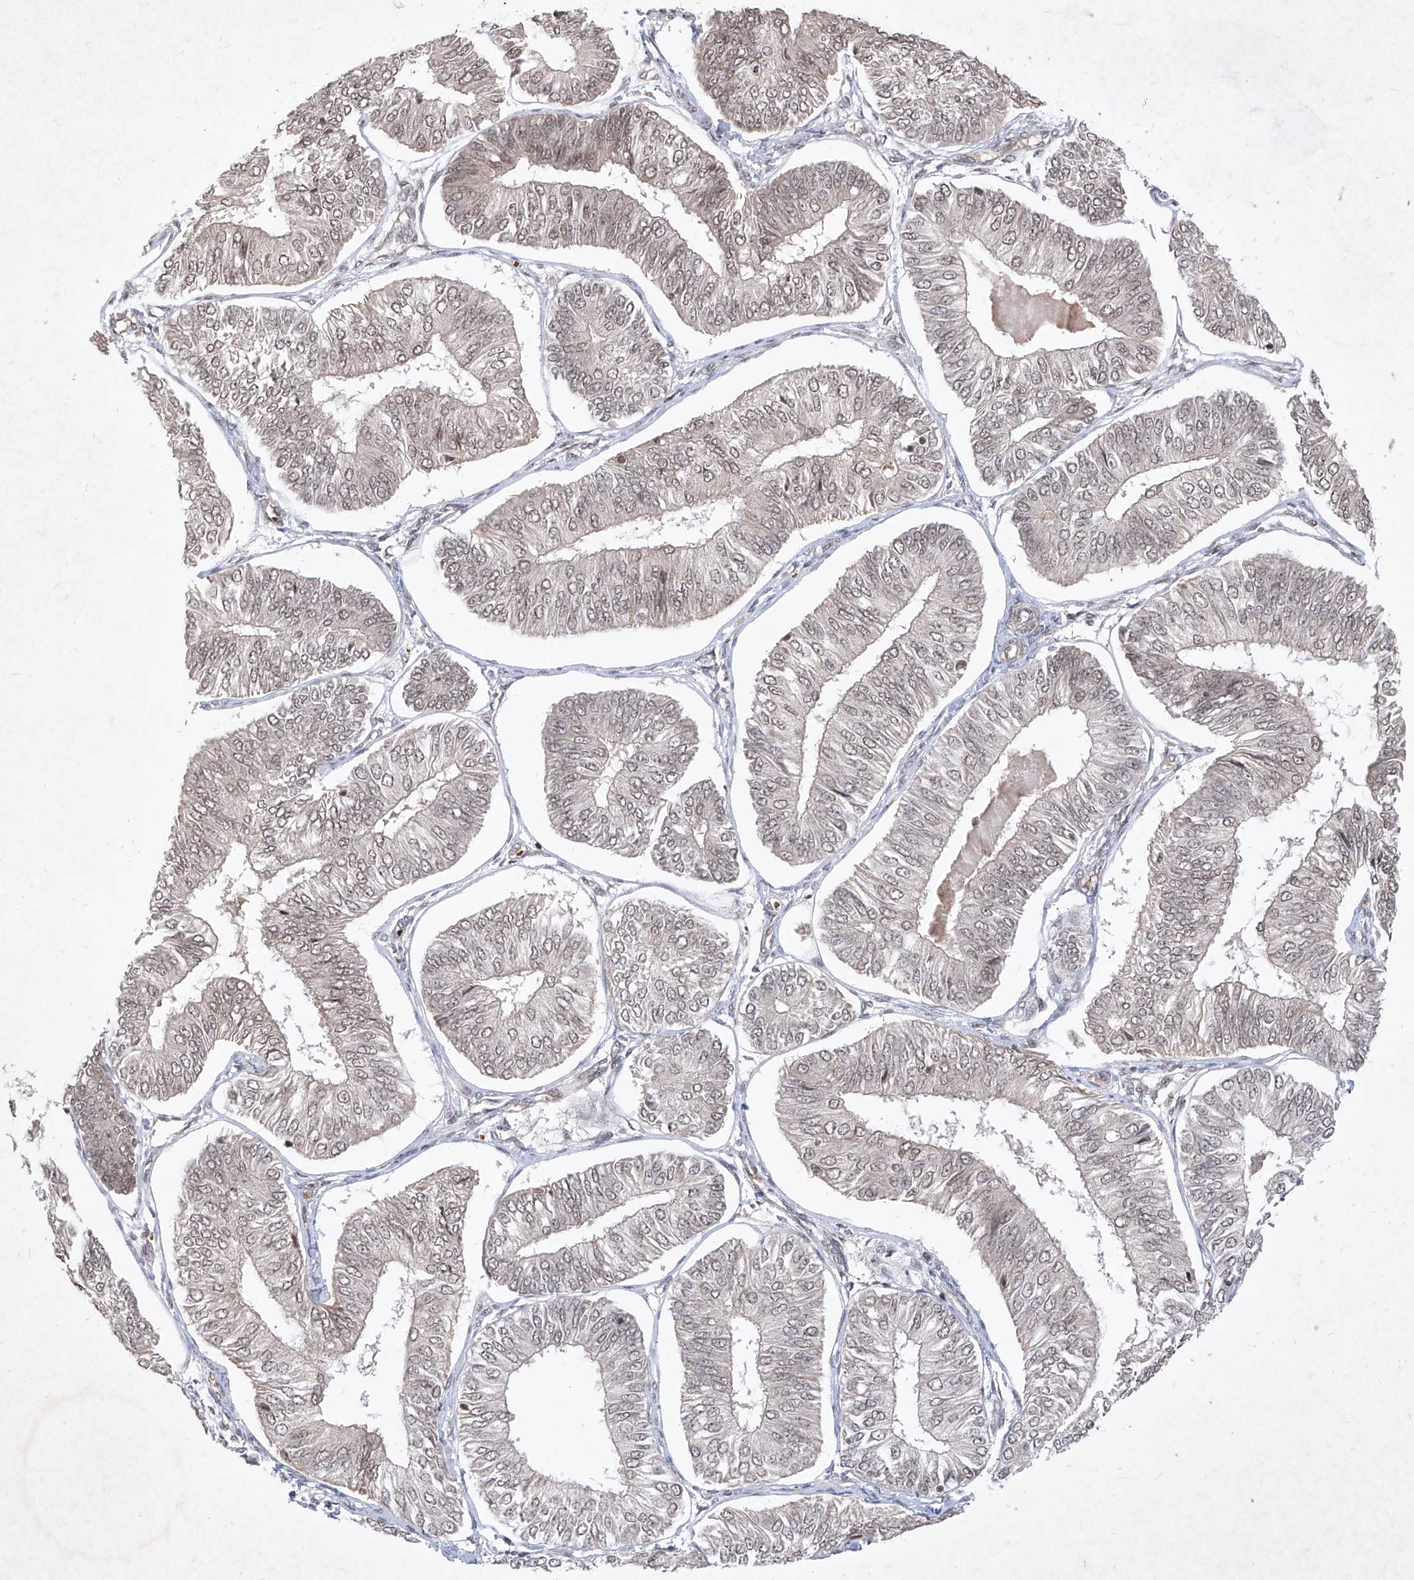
{"staining": {"intensity": "weak", "quantity": "25%-75%", "location": "nuclear"}, "tissue": "endometrial cancer", "cell_type": "Tumor cells", "image_type": "cancer", "snomed": [{"axis": "morphology", "description": "Adenocarcinoma, NOS"}, {"axis": "topography", "description": "Endometrium"}], "caption": "Endometrial cancer (adenocarcinoma) tissue exhibits weak nuclear positivity in approximately 25%-75% of tumor cells (IHC, brightfield microscopy, high magnification).", "gene": "IRF2", "patient": {"sex": "female", "age": 58}}